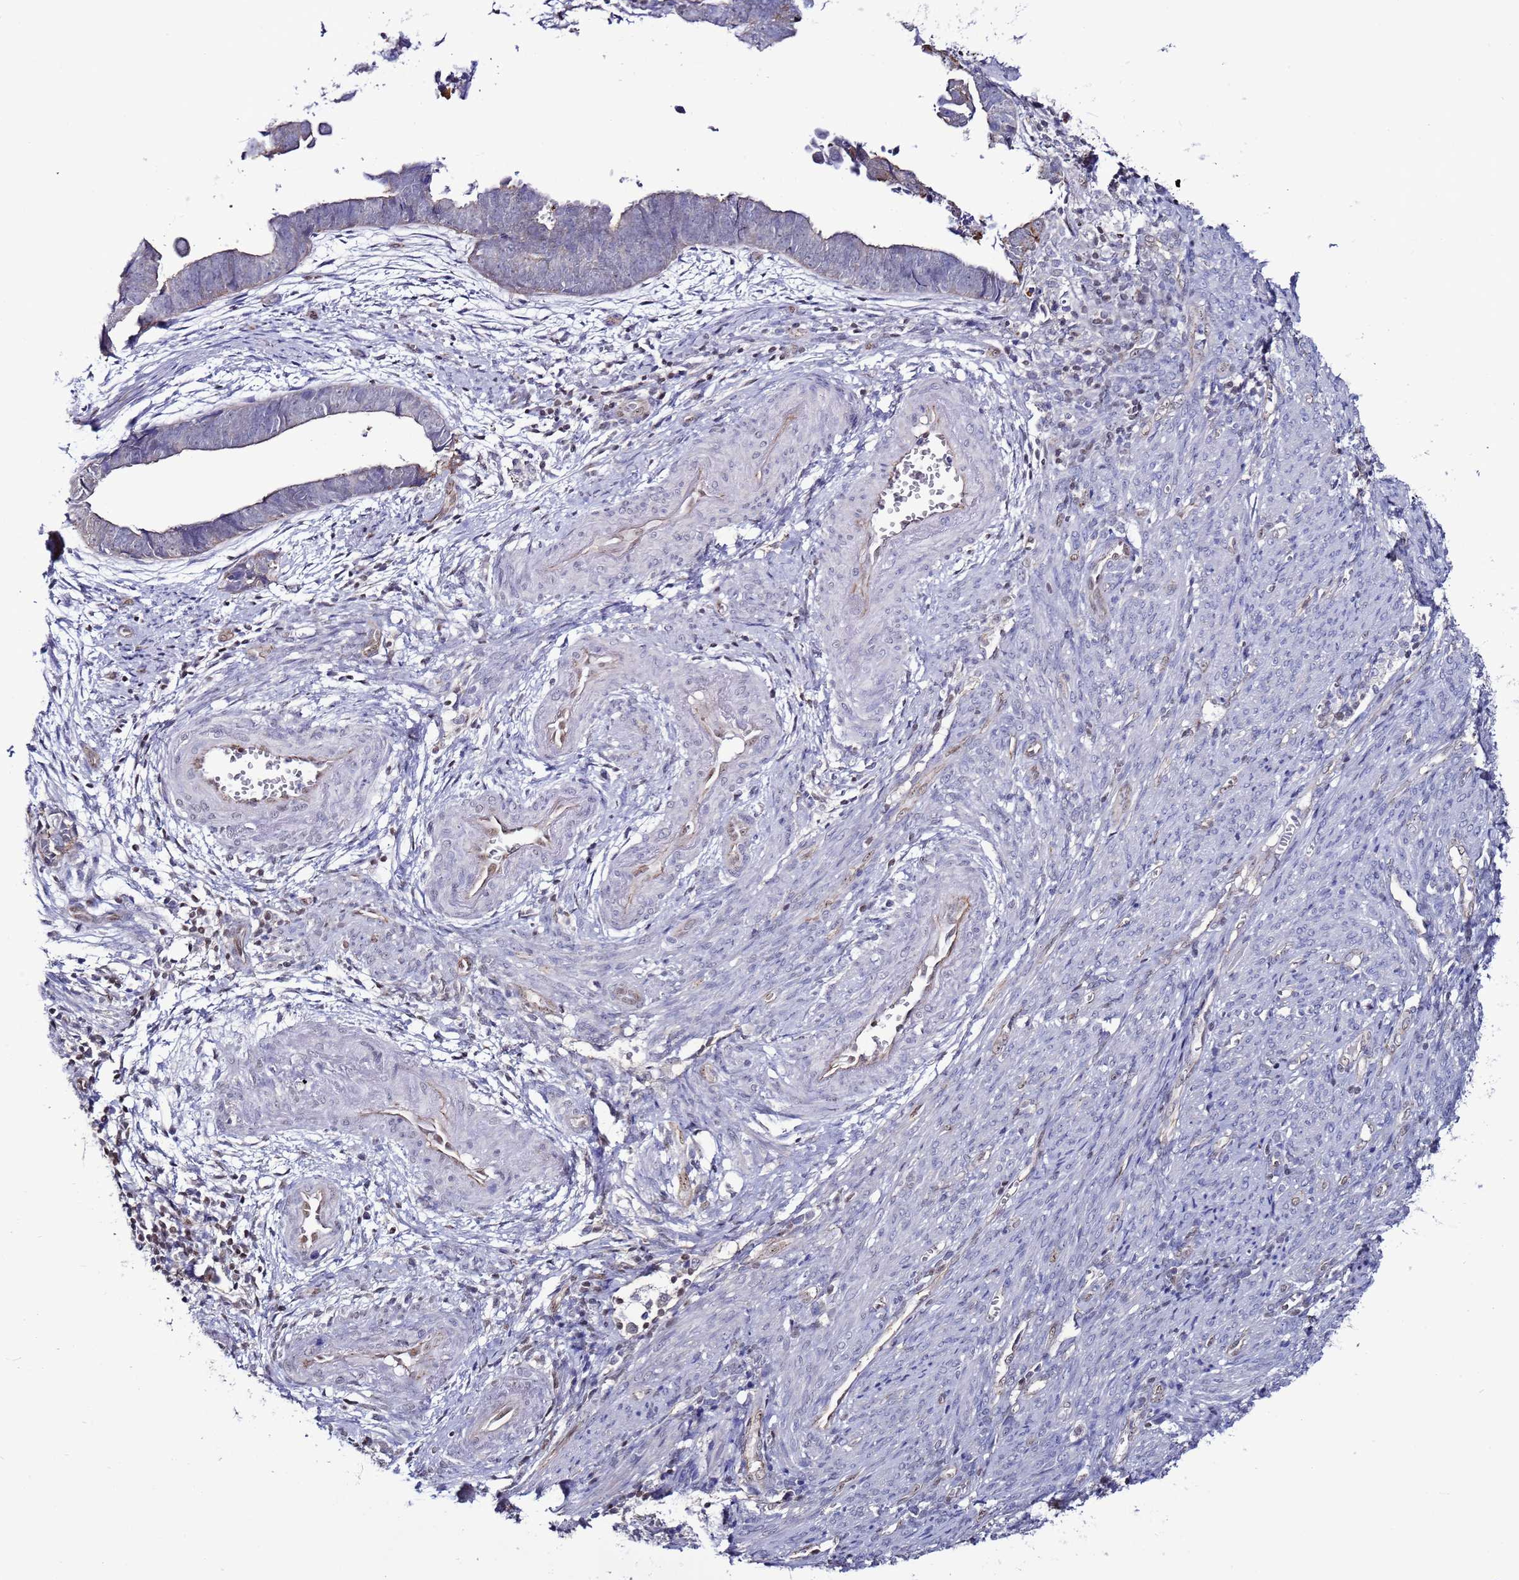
{"staining": {"intensity": "negative", "quantity": "none", "location": "none"}, "tissue": "endometrial cancer", "cell_type": "Tumor cells", "image_type": "cancer", "snomed": [{"axis": "morphology", "description": "Adenocarcinoma, NOS"}, {"axis": "topography", "description": "Endometrium"}], "caption": "Tumor cells are negative for protein expression in human endometrial adenocarcinoma. The staining is performed using DAB brown chromogen with nuclei counter-stained in using hematoxylin.", "gene": "TENM3", "patient": {"sex": "female", "age": 75}}